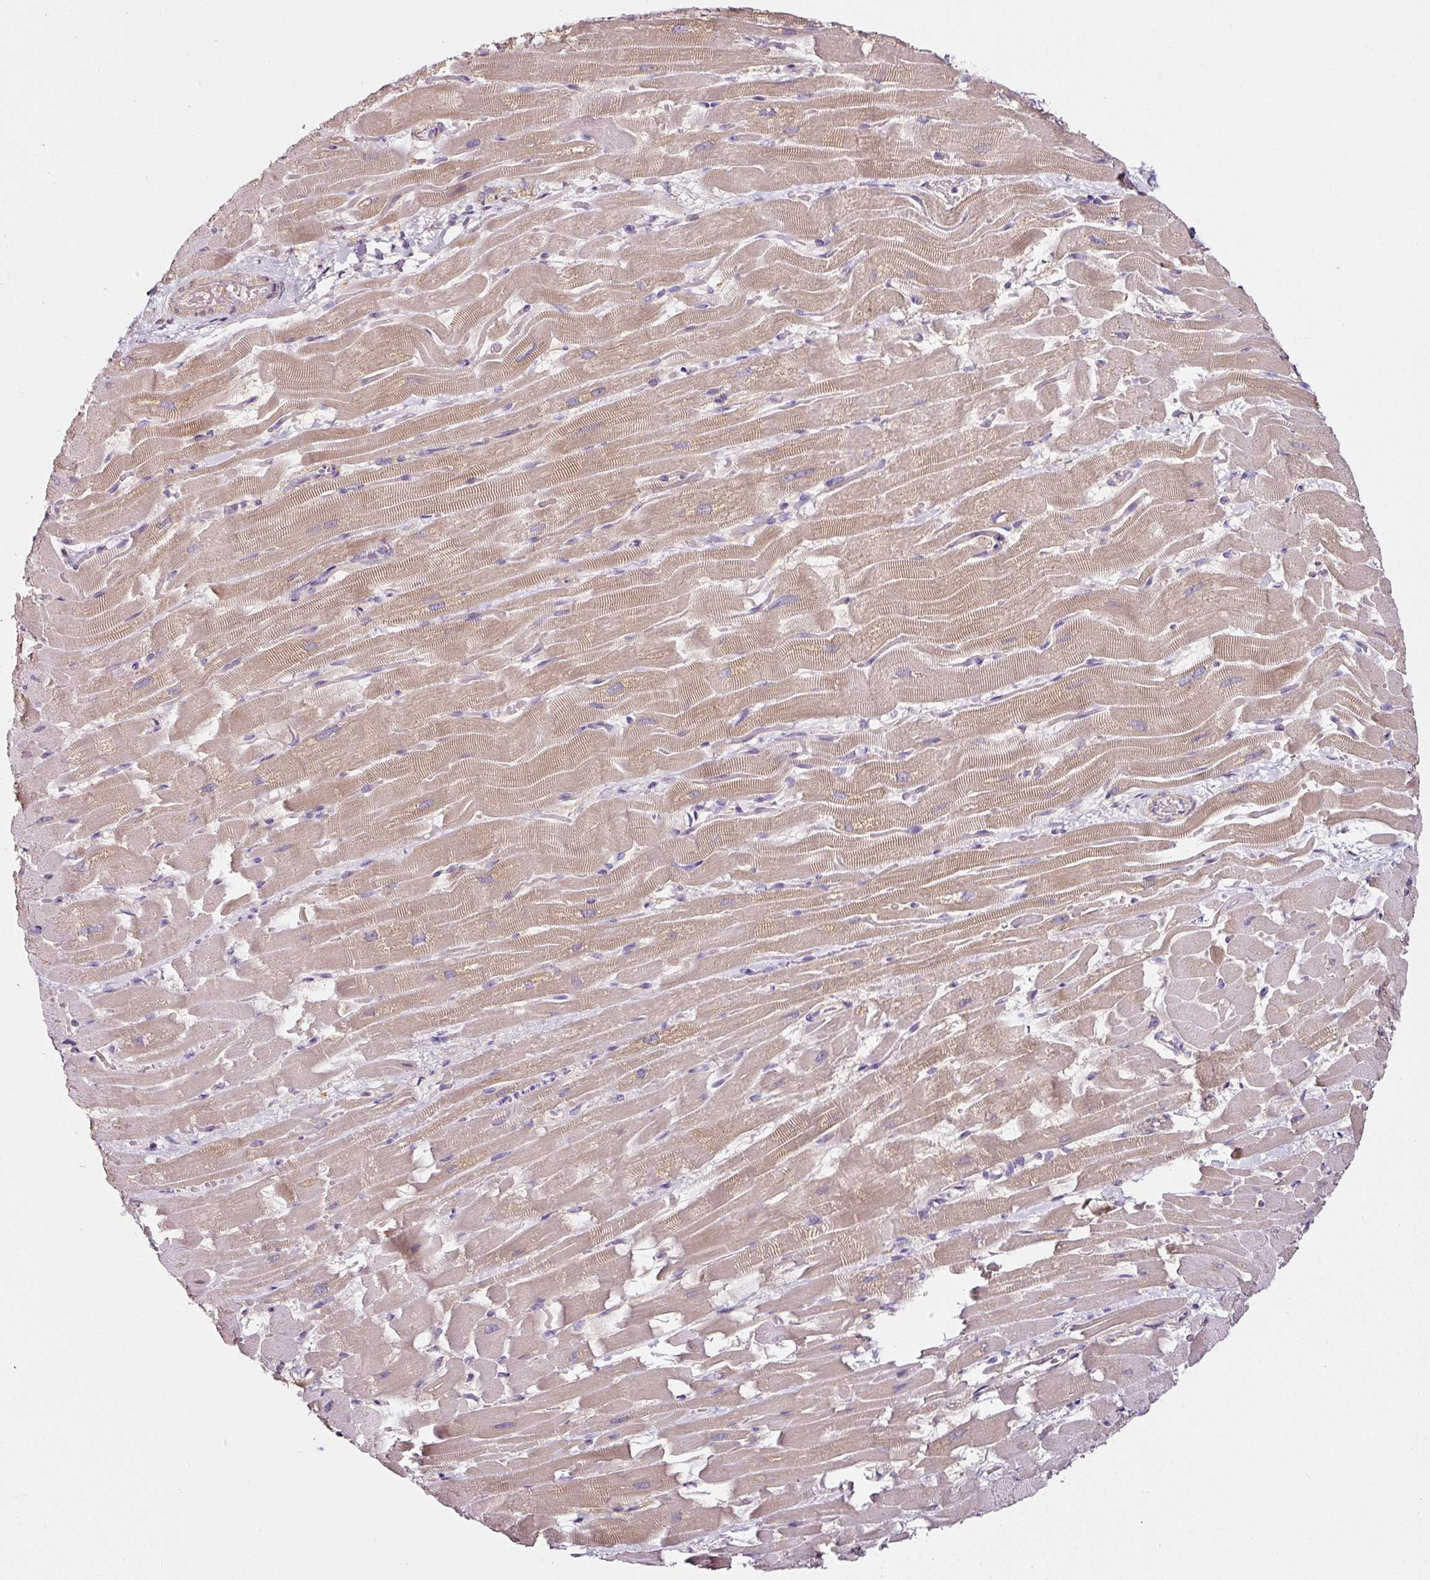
{"staining": {"intensity": "moderate", "quantity": "25%-75%", "location": "cytoplasmic/membranous"}, "tissue": "heart muscle", "cell_type": "Cardiomyocytes", "image_type": "normal", "snomed": [{"axis": "morphology", "description": "Normal tissue, NOS"}, {"axis": "topography", "description": "Heart"}], "caption": "Immunohistochemical staining of normal human heart muscle reveals 25%-75% levels of moderate cytoplasmic/membranous protein positivity in about 25%-75% of cardiomyocytes.", "gene": "CAP2", "patient": {"sex": "male", "age": 37}}